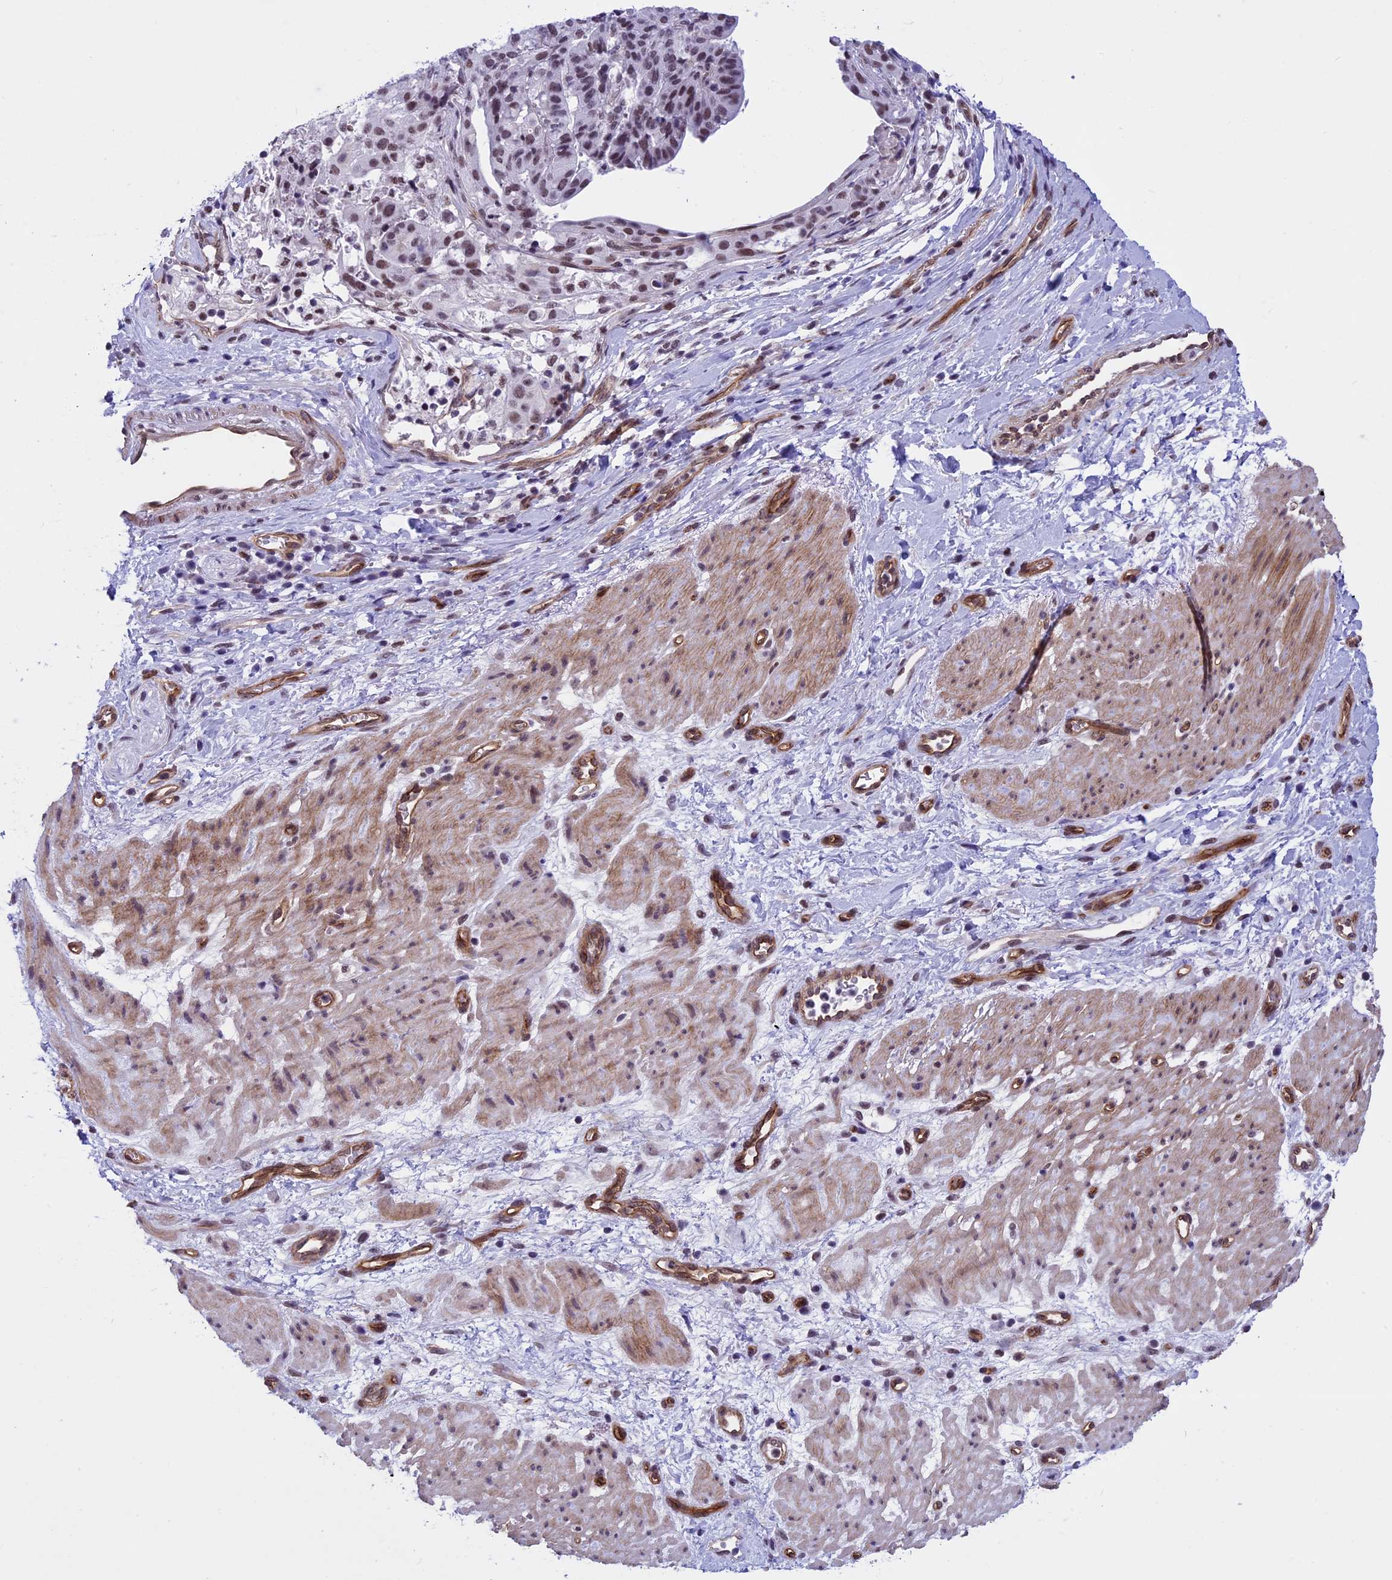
{"staining": {"intensity": "moderate", "quantity": ">75%", "location": "nuclear"}, "tissue": "stomach cancer", "cell_type": "Tumor cells", "image_type": "cancer", "snomed": [{"axis": "morphology", "description": "Adenocarcinoma, NOS"}, {"axis": "topography", "description": "Stomach"}], "caption": "Immunohistochemical staining of human stomach cancer shows medium levels of moderate nuclear positivity in about >75% of tumor cells.", "gene": "NIPBL", "patient": {"sex": "male", "age": 48}}